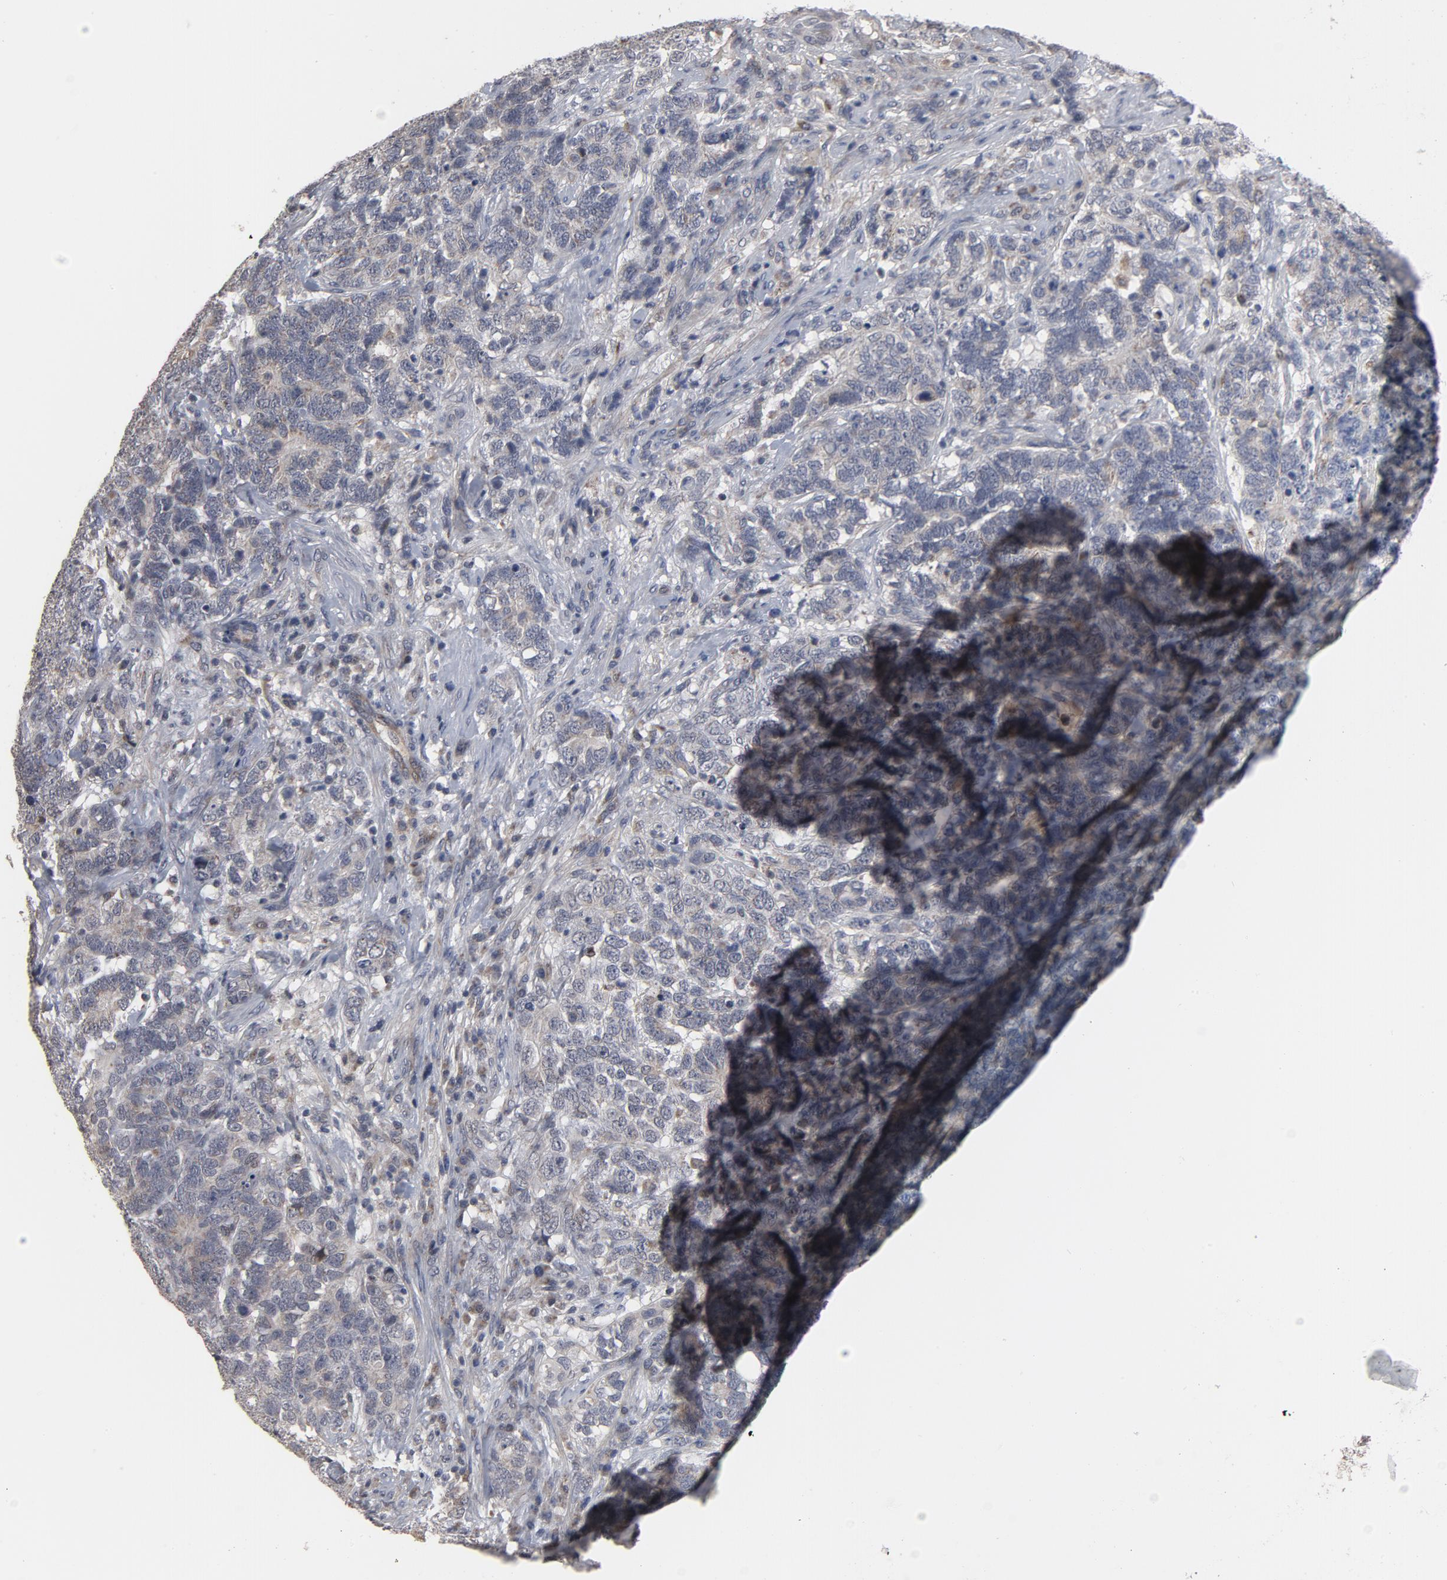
{"staining": {"intensity": "negative", "quantity": "none", "location": "none"}, "tissue": "testis cancer", "cell_type": "Tumor cells", "image_type": "cancer", "snomed": [{"axis": "morphology", "description": "Carcinoma, Embryonal, NOS"}, {"axis": "topography", "description": "Testis"}], "caption": "This is an immunohistochemistry micrograph of human testis cancer. There is no staining in tumor cells.", "gene": "PPP1R1B", "patient": {"sex": "male", "age": 26}}